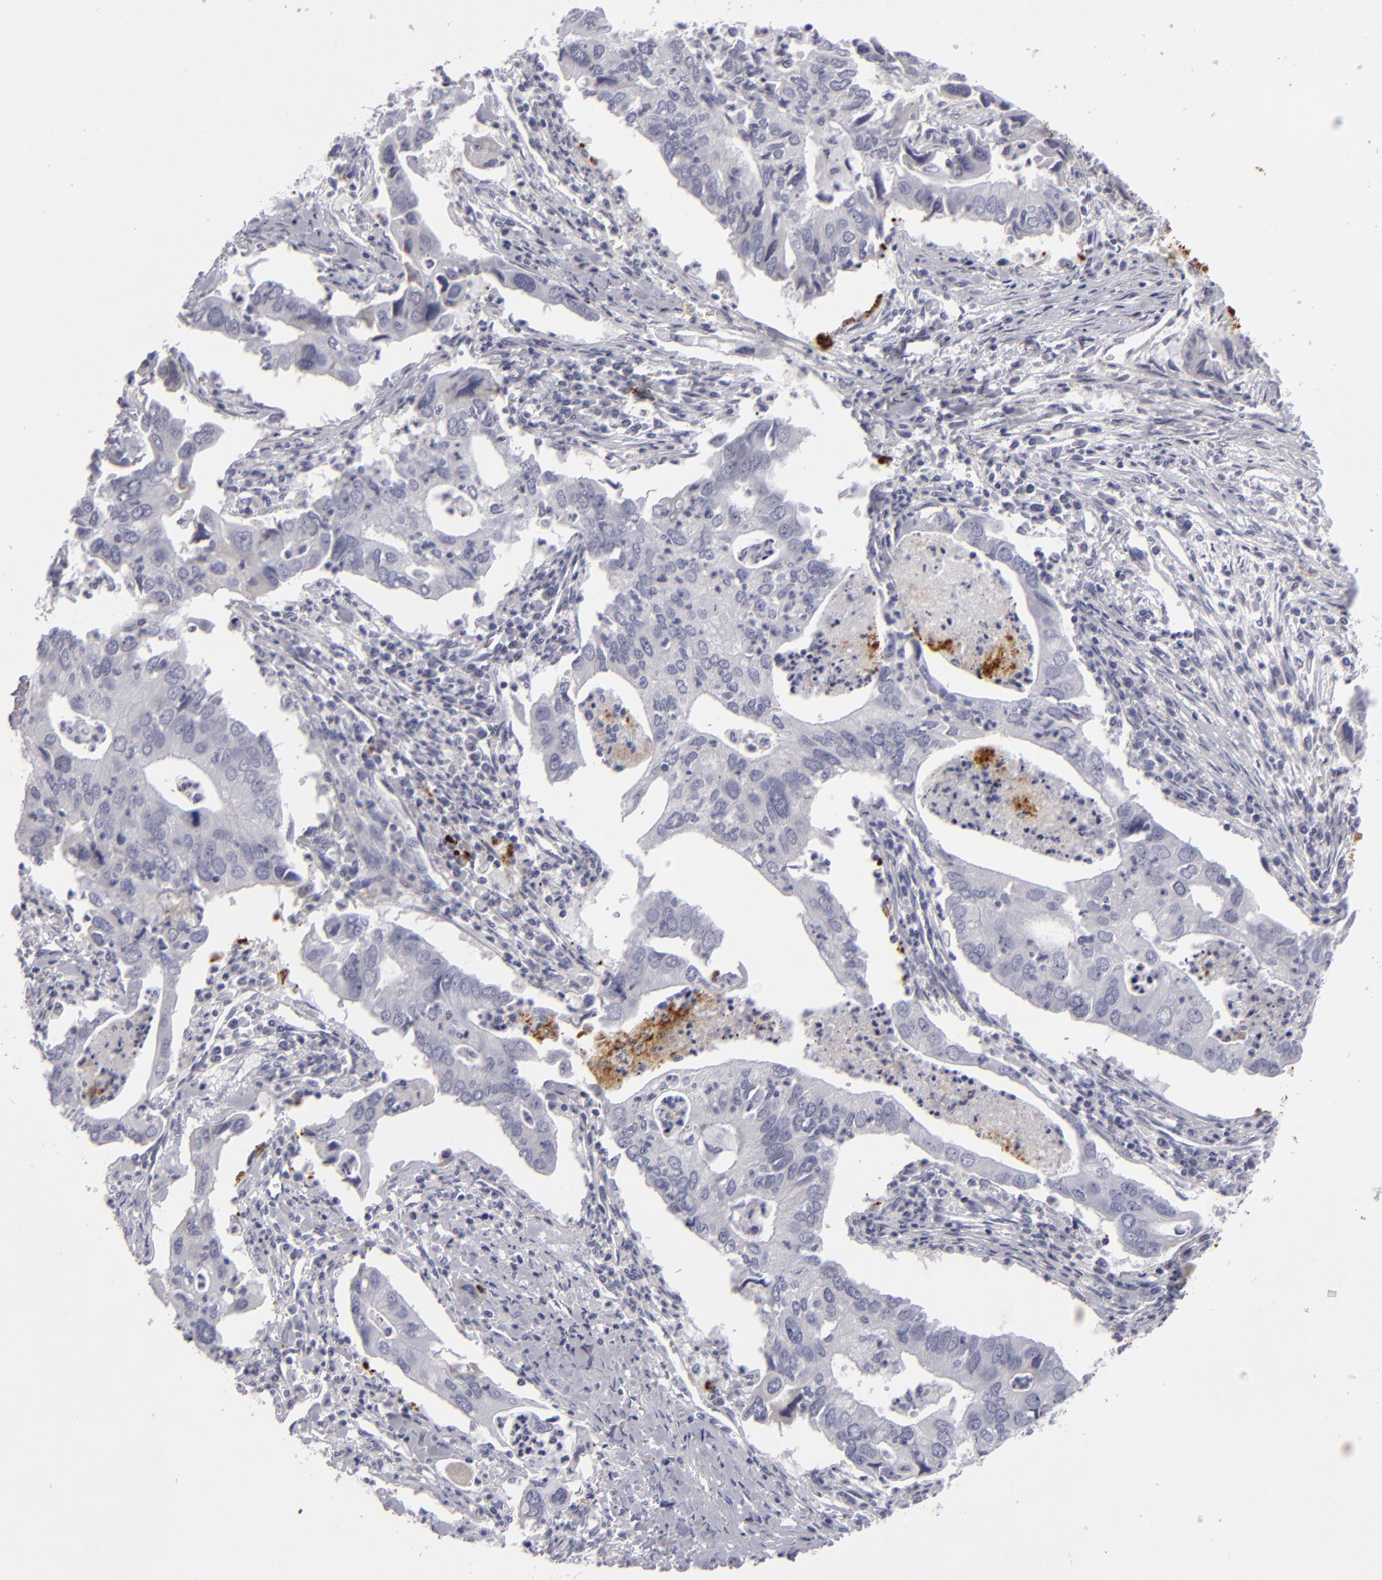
{"staining": {"intensity": "negative", "quantity": "none", "location": "none"}, "tissue": "lung cancer", "cell_type": "Tumor cells", "image_type": "cancer", "snomed": [{"axis": "morphology", "description": "Adenocarcinoma, NOS"}, {"axis": "topography", "description": "Lung"}], "caption": "Immunohistochemical staining of human adenocarcinoma (lung) displays no significant positivity in tumor cells.", "gene": "C9", "patient": {"sex": "male", "age": 48}}